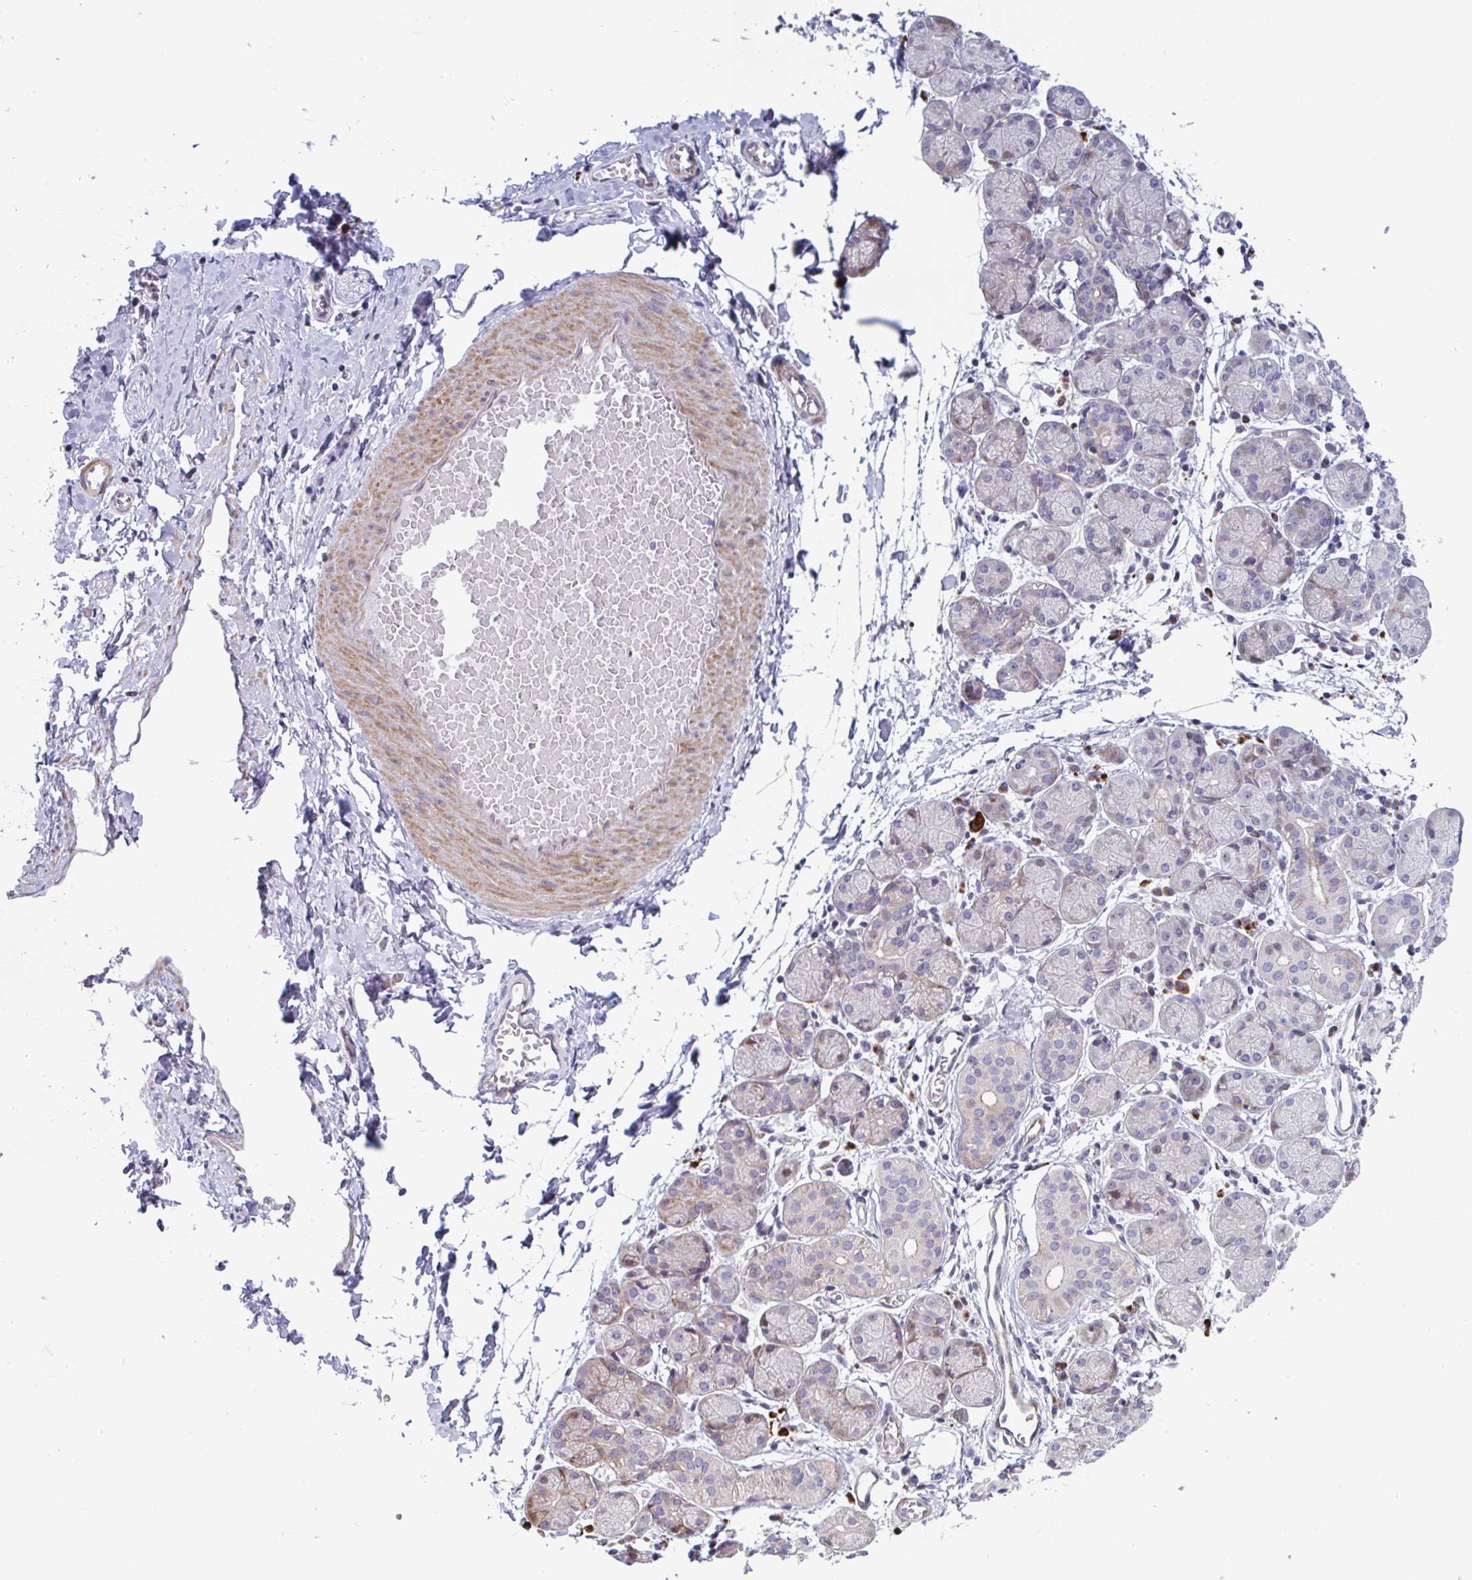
{"staining": {"intensity": "weak", "quantity": "<25%", "location": "cytoplasmic/membranous"}, "tissue": "salivary gland", "cell_type": "Glandular cells", "image_type": "normal", "snomed": [{"axis": "morphology", "description": "Normal tissue, NOS"}, {"axis": "topography", "description": "Salivary gland"}], "caption": "This image is of unremarkable salivary gland stained with IHC to label a protein in brown with the nuclei are counter-stained blue. There is no expression in glandular cells.", "gene": "DUXA", "patient": {"sex": "female", "age": 24}}